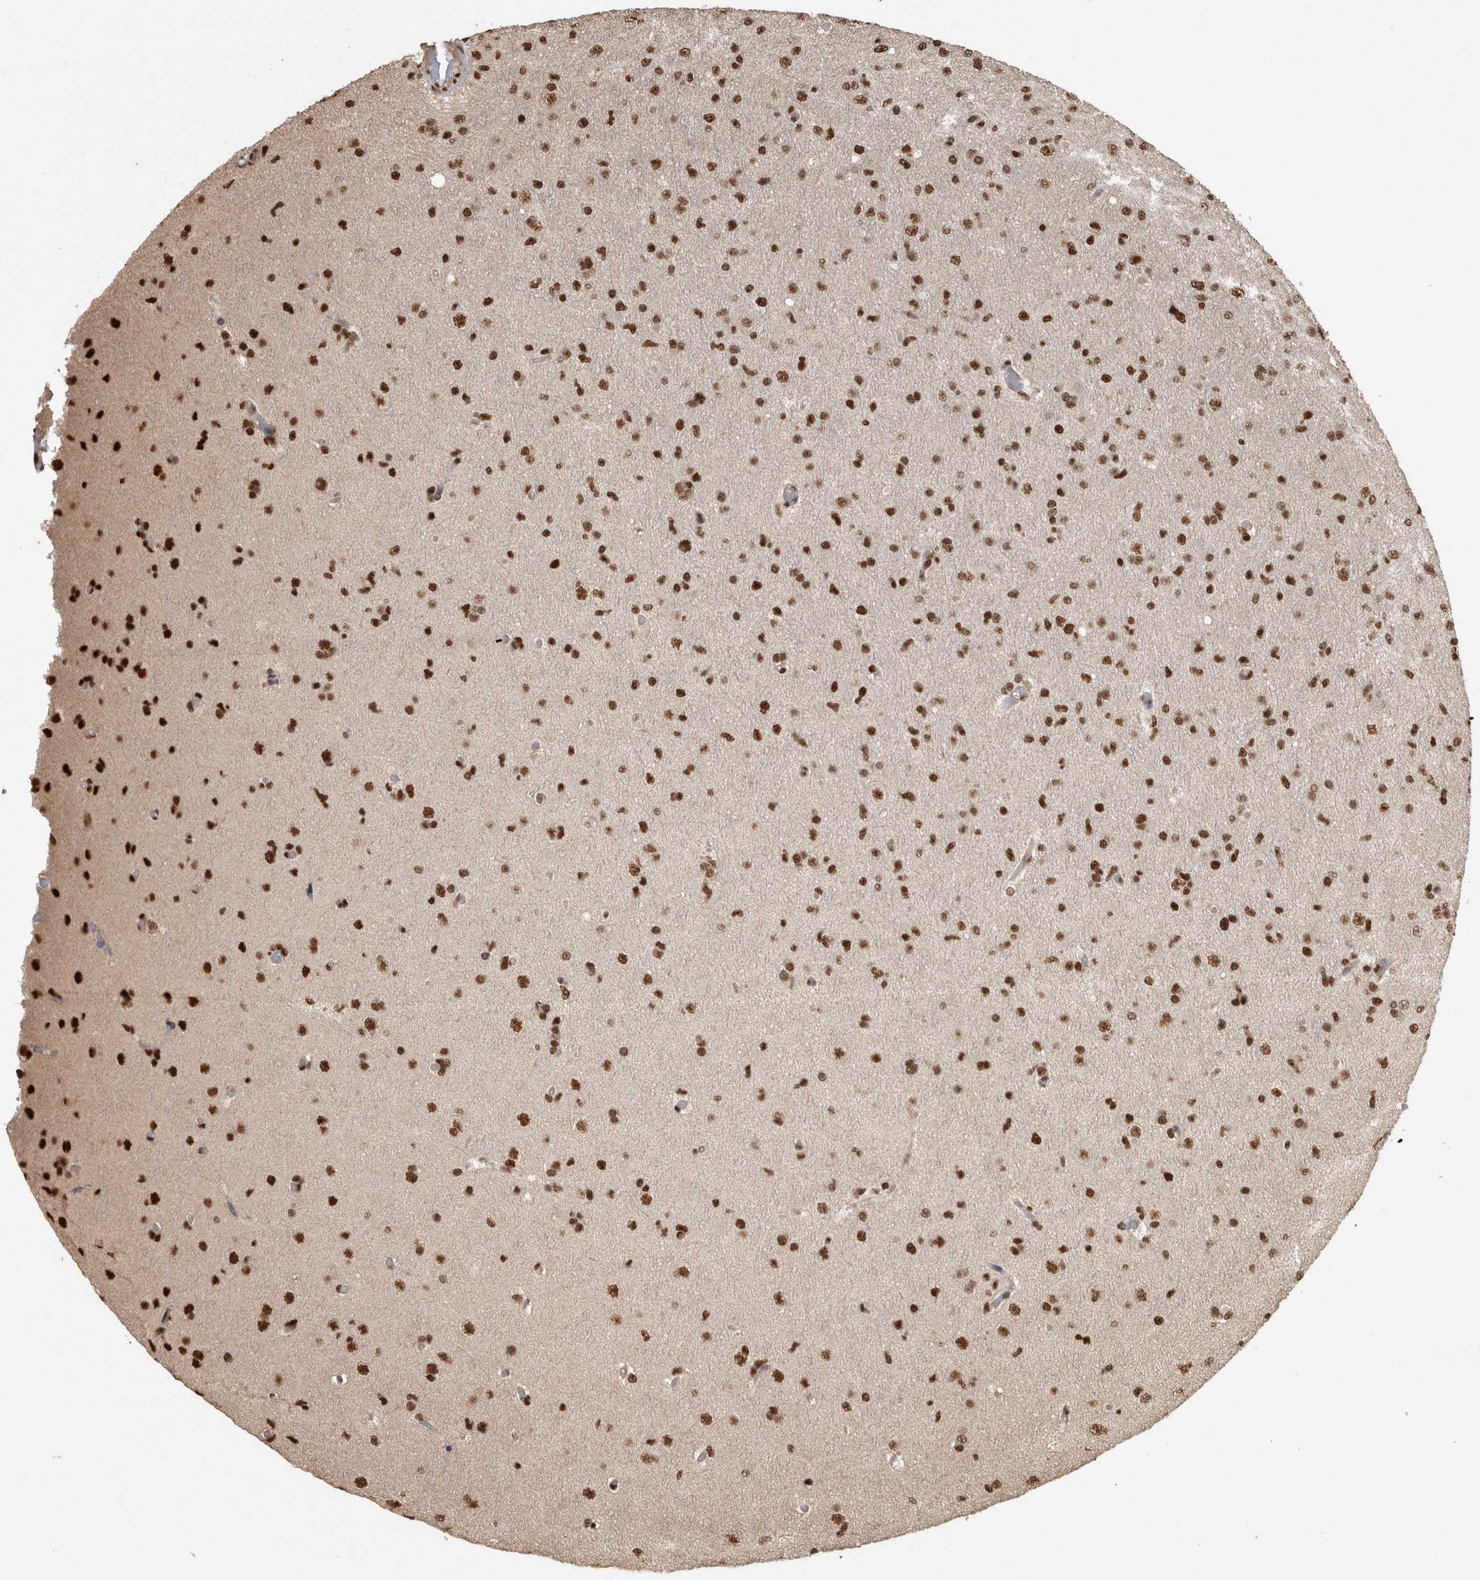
{"staining": {"intensity": "strong", "quantity": ">75%", "location": "nuclear"}, "tissue": "glioma", "cell_type": "Tumor cells", "image_type": "cancer", "snomed": [{"axis": "morphology", "description": "Glioma, malignant, High grade"}, {"axis": "topography", "description": "Cerebral cortex"}], "caption": "Malignant glioma (high-grade) stained with a protein marker exhibits strong staining in tumor cells.", "gene": "RAD50", "patient": {"sex": "female", "age": 36}}